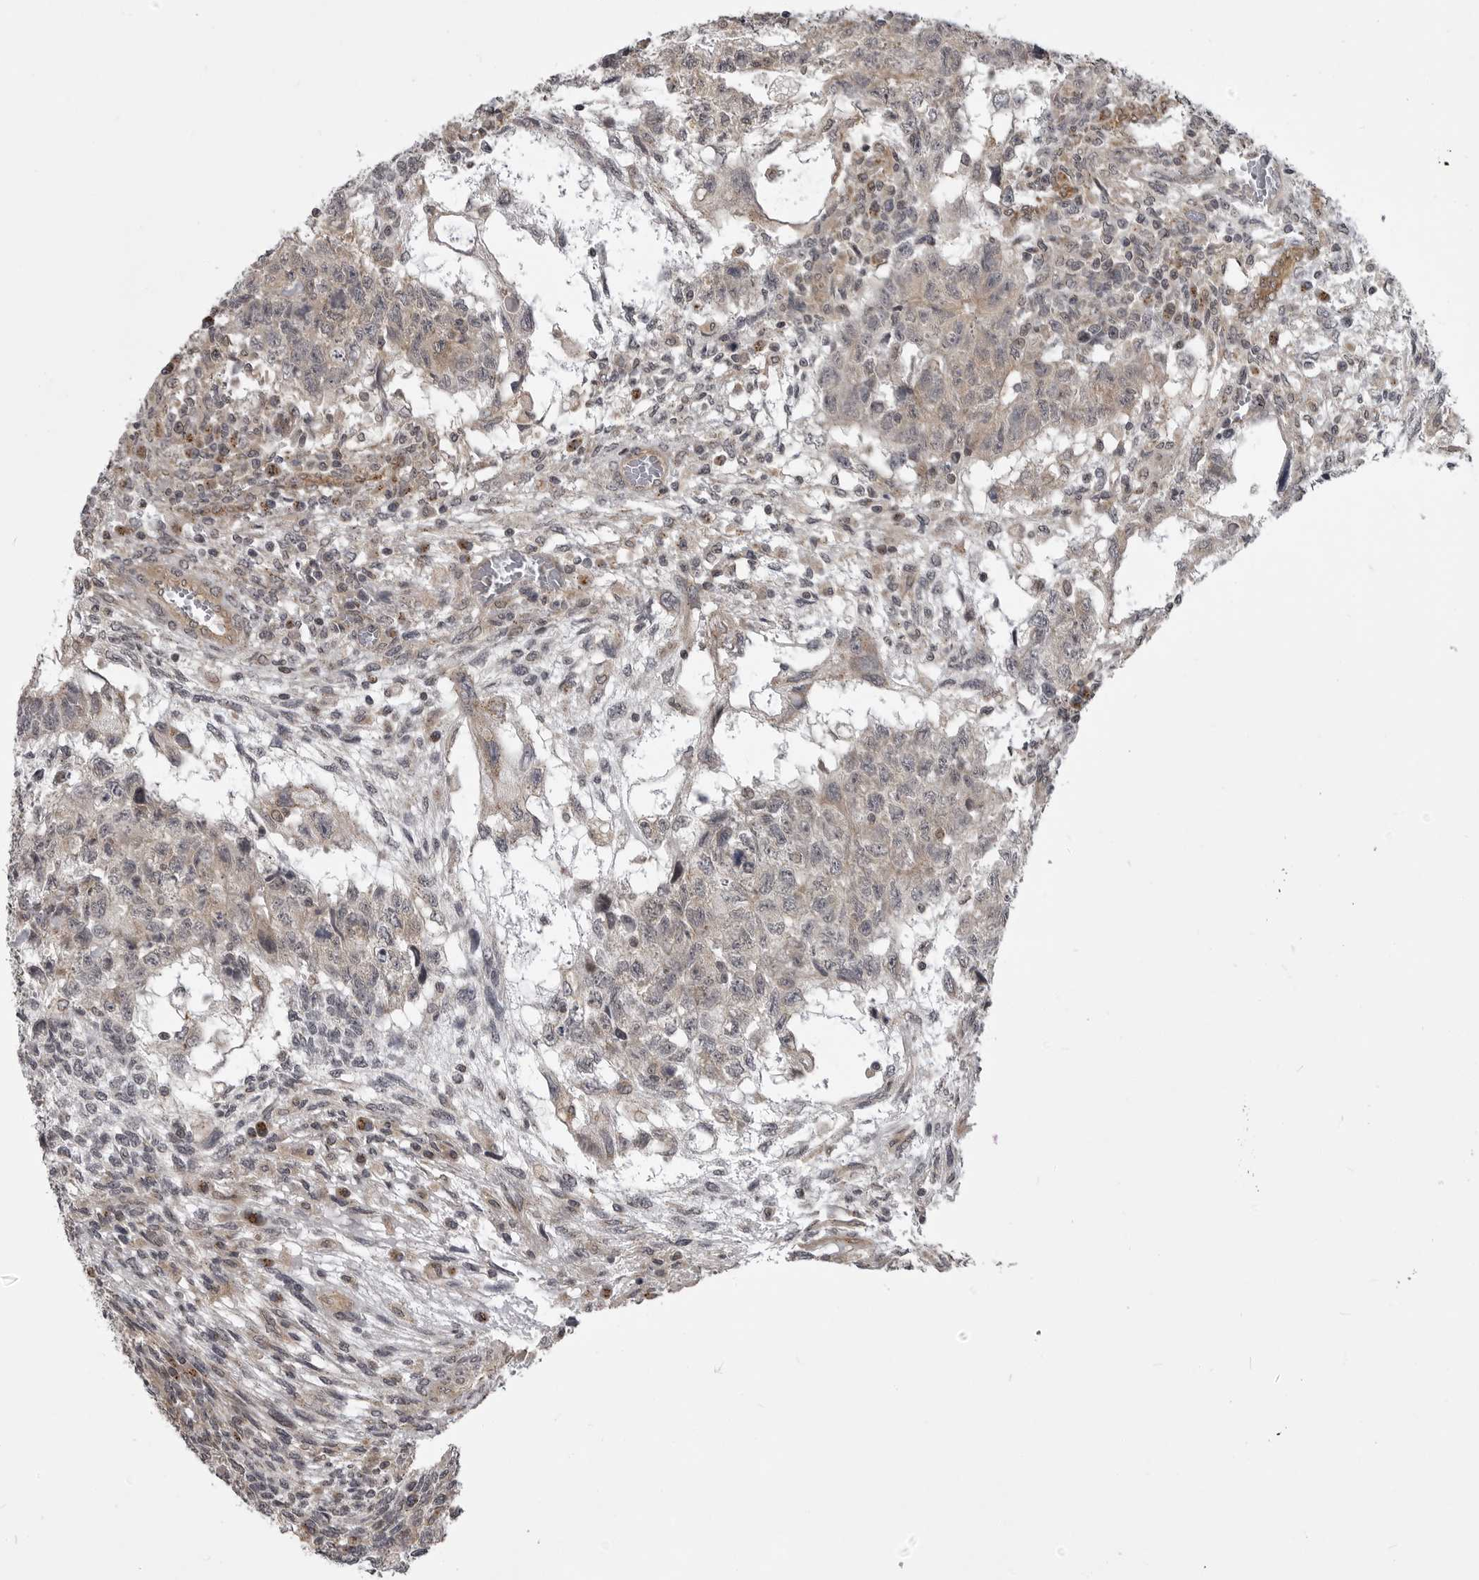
{"staining": {"intensity": "weak", "quantity": "25%-75%", "location": "cytoplasmic/membranous"}, "tissue": "testis cancer", "cell_type": "Tumor cells", "image_type": "cancer", "snomed": [{"axis": "morphology", "description": "Normal tissue, NOS"}, {"axis": "morphology", "description": "Carcinoma, Embryonal, NOS"}, {"axis": "topography", "description": "Testis"}], "caption": "This histopathology image reveals immunohistochemistry staining of human testis cancer, with low weak cytoplasmic/membranous expression in approximately 25%-75% of tumor cells.", "gene": "SNX16", "patient": {"sex": "male", "age": 36}}